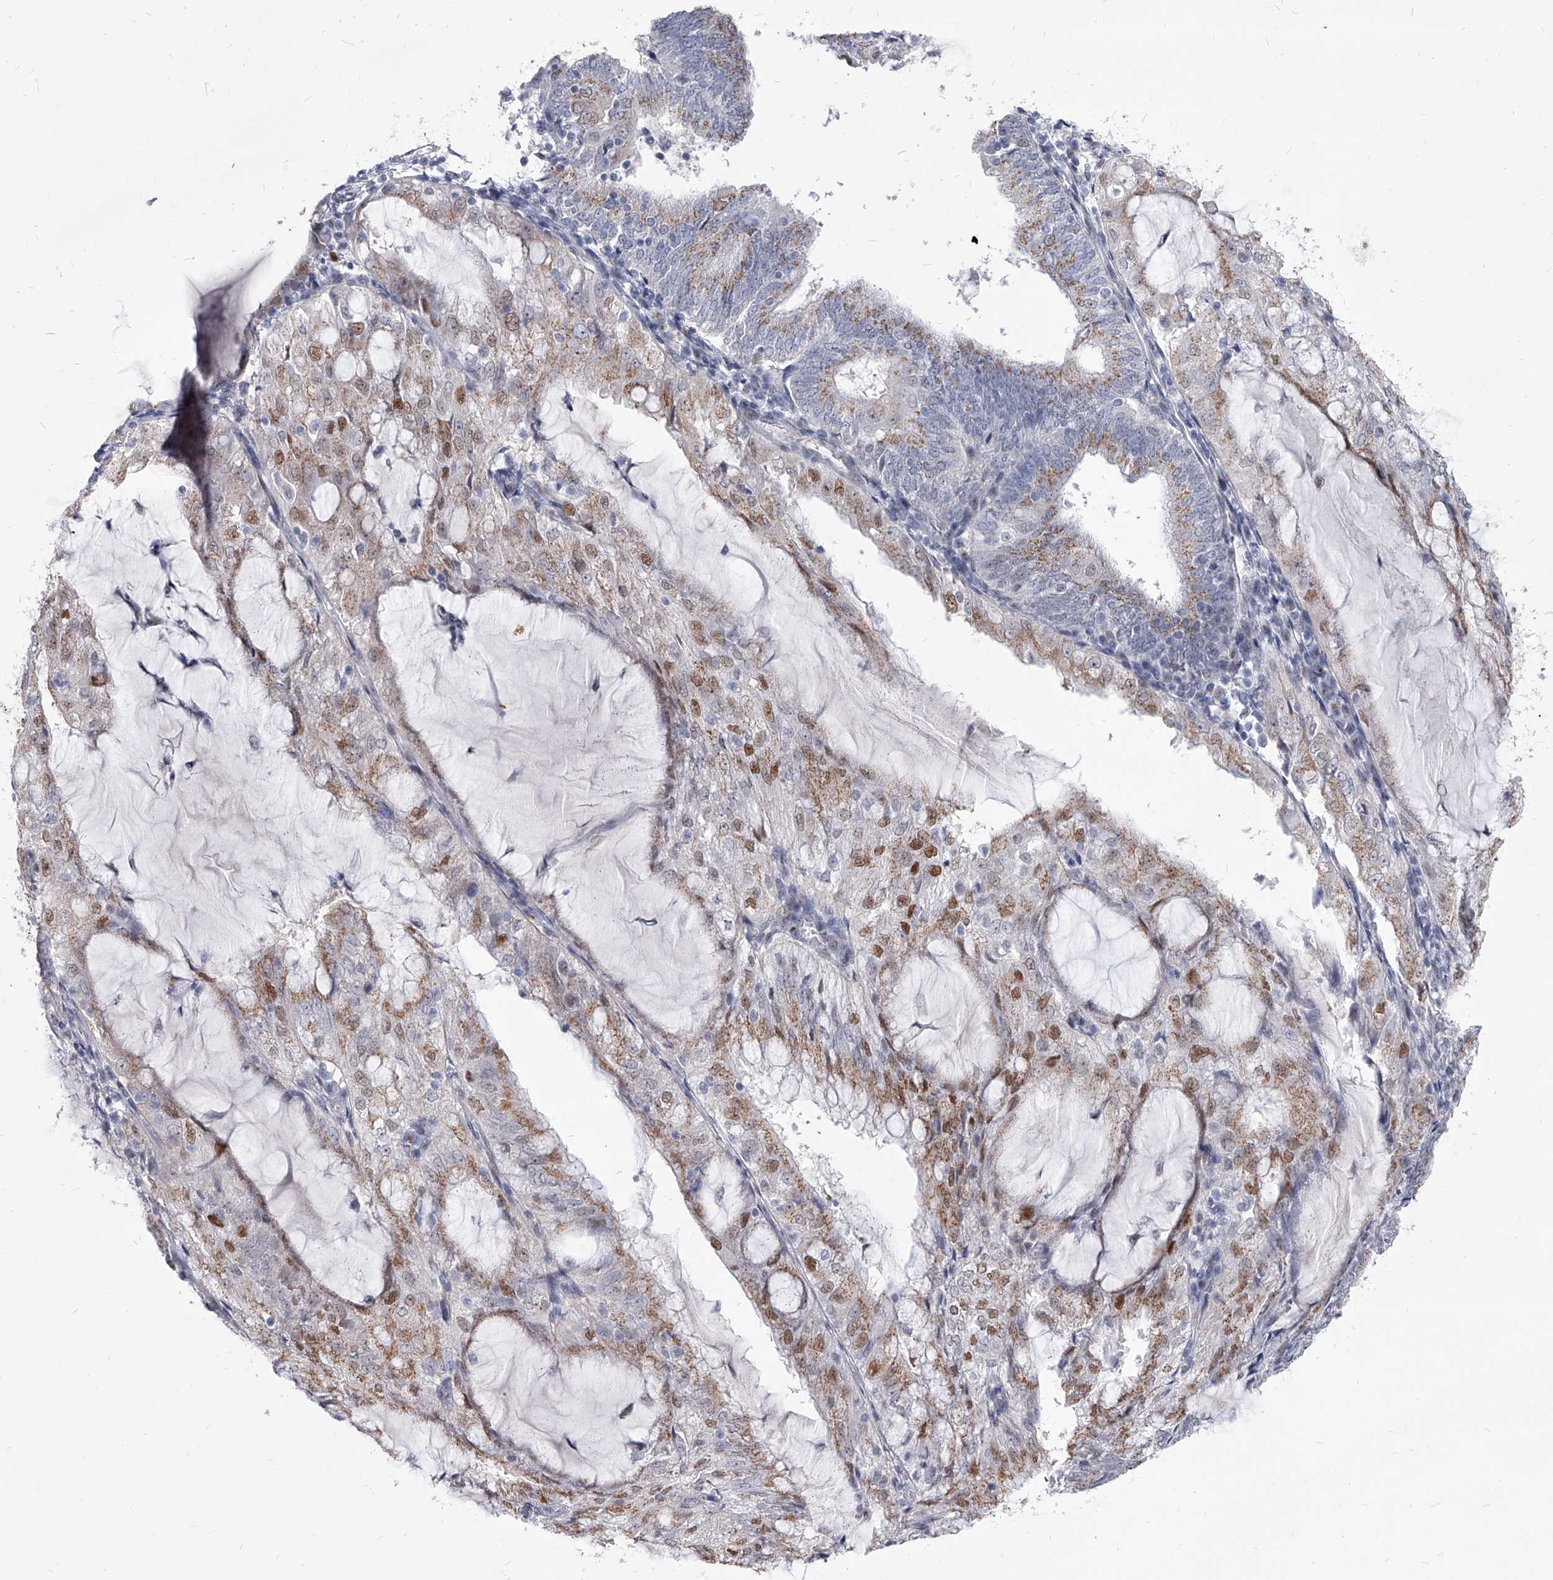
{"staining": {"intensity": "moderate", "quantity": "25%-75%", "location": "cytoplasmic/membranous,nuclear"}, "tissue": "endometrial cancer", "cell_type": "Tumor cells", "image_type": "cancer", "snomed": [{"axis": "morphology", "description": "Adenocarcinoma, NOS"}, {"axis": "topography", "description": "Endometrium"}], "caption": "This is an image of immunohistochemistry staining of endometrial cancer (adenocarcinoma), which shows moderate expression in the cytoplasmic/membranous and nuclear of tumor cells.", "gene": "EVA1C", "patient": {"sex": "female", "age": 81}}